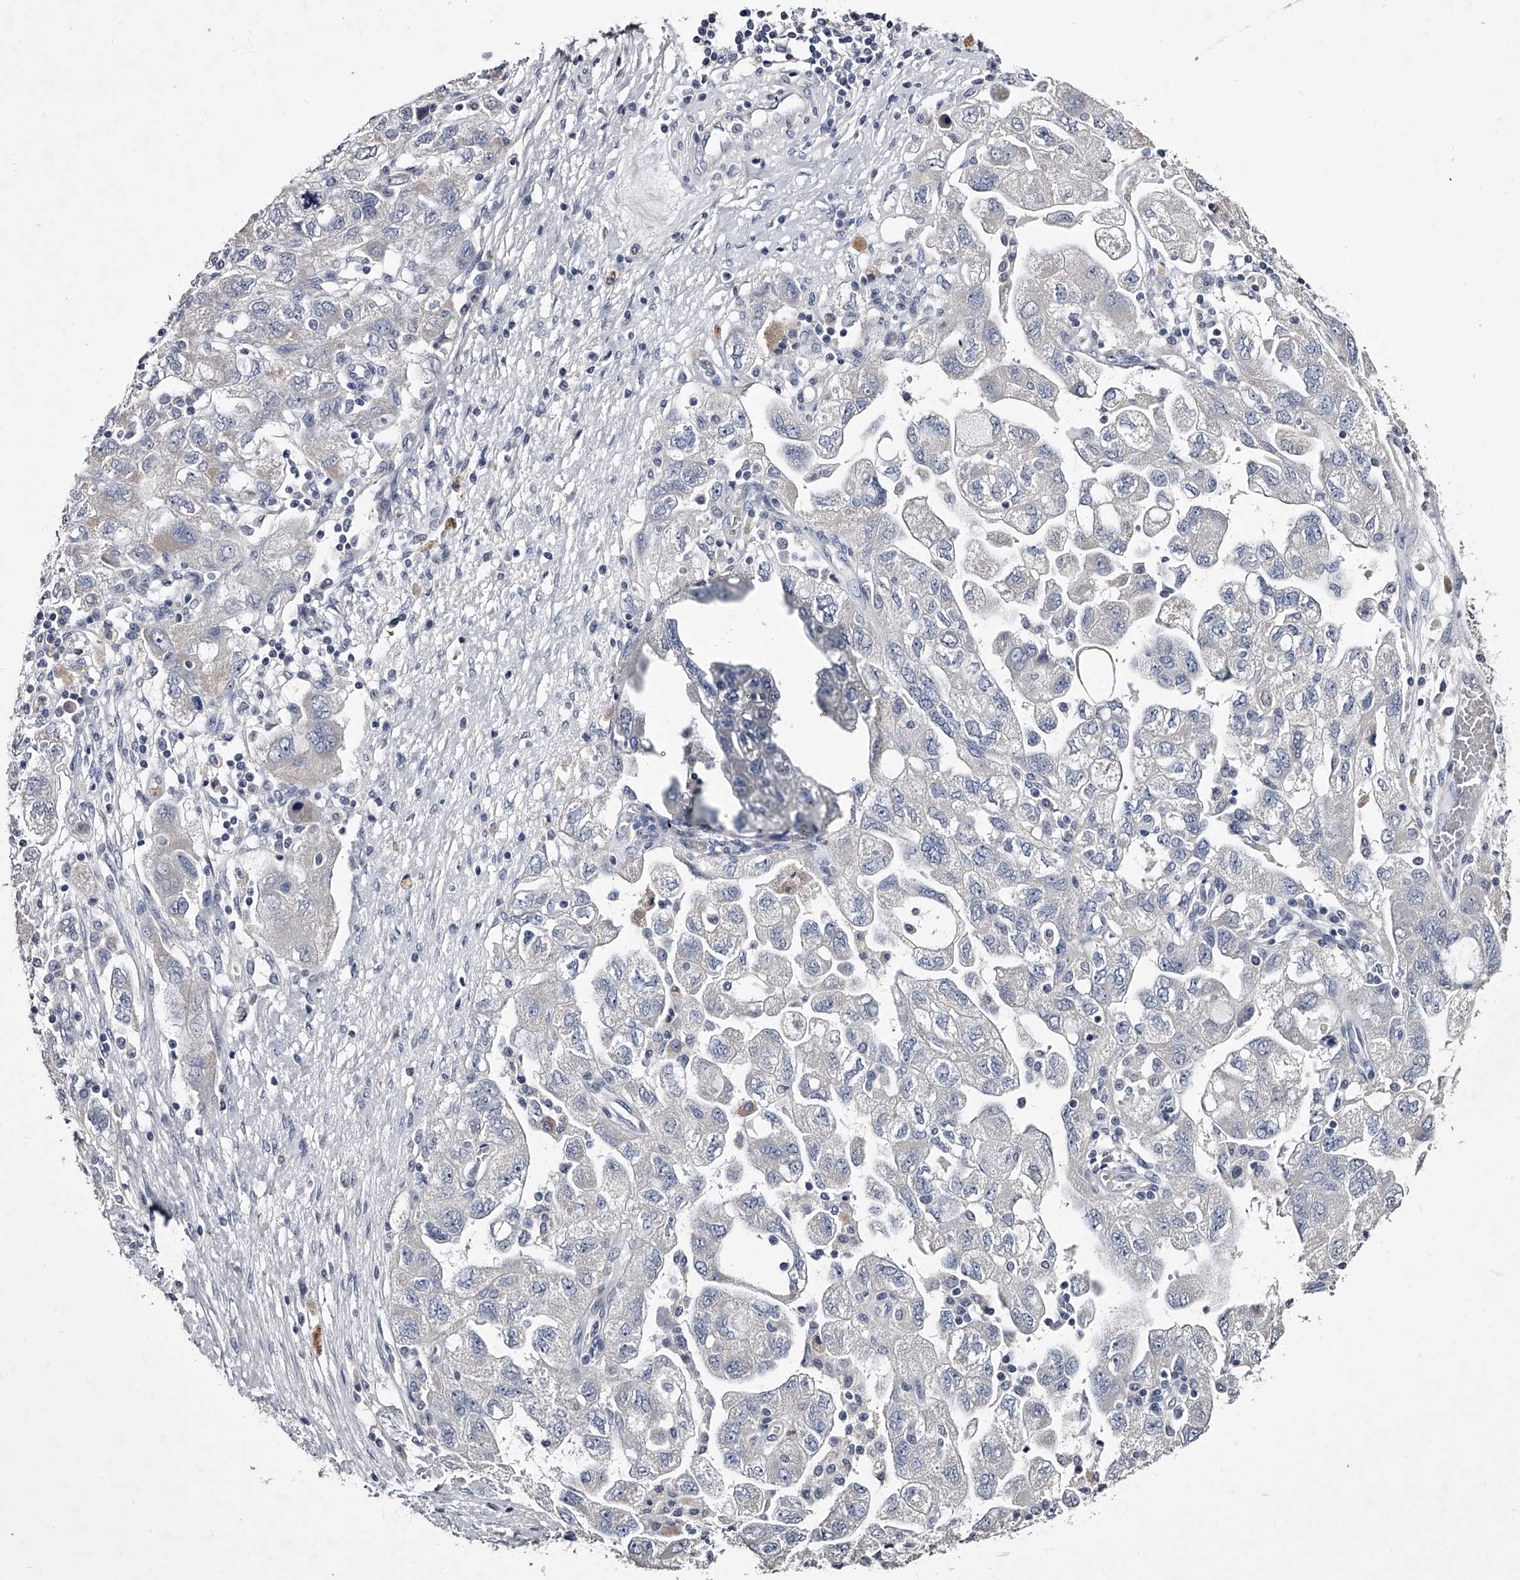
{"staining": {"intensity": "negative", "quantity": "none", "location": "none"}, "tissue": "ovarian cancer", "cell_type": "Tumor cells", "image_type": "cancer", "snomed": [{"axis": "morphology", "description": "Carcinoma, NOS"}, {"axis": "morphology", "description": "Cystadenocarcinoma, serous, NOS"}, {"axis": "topography", "description": "Ovary"}], "caption": "The immunohistochemistry histopathology image has no significant staining in tumor cells of ovarian cancer (carcinoma) tissue. (Stains: DAB immunohistochemistry with hematoxylin counter stain, Microscopy: brightfield microscopy at high magnification).", "gene": "GAPVD1", "patient": {"sex": "female", "age": 69}}